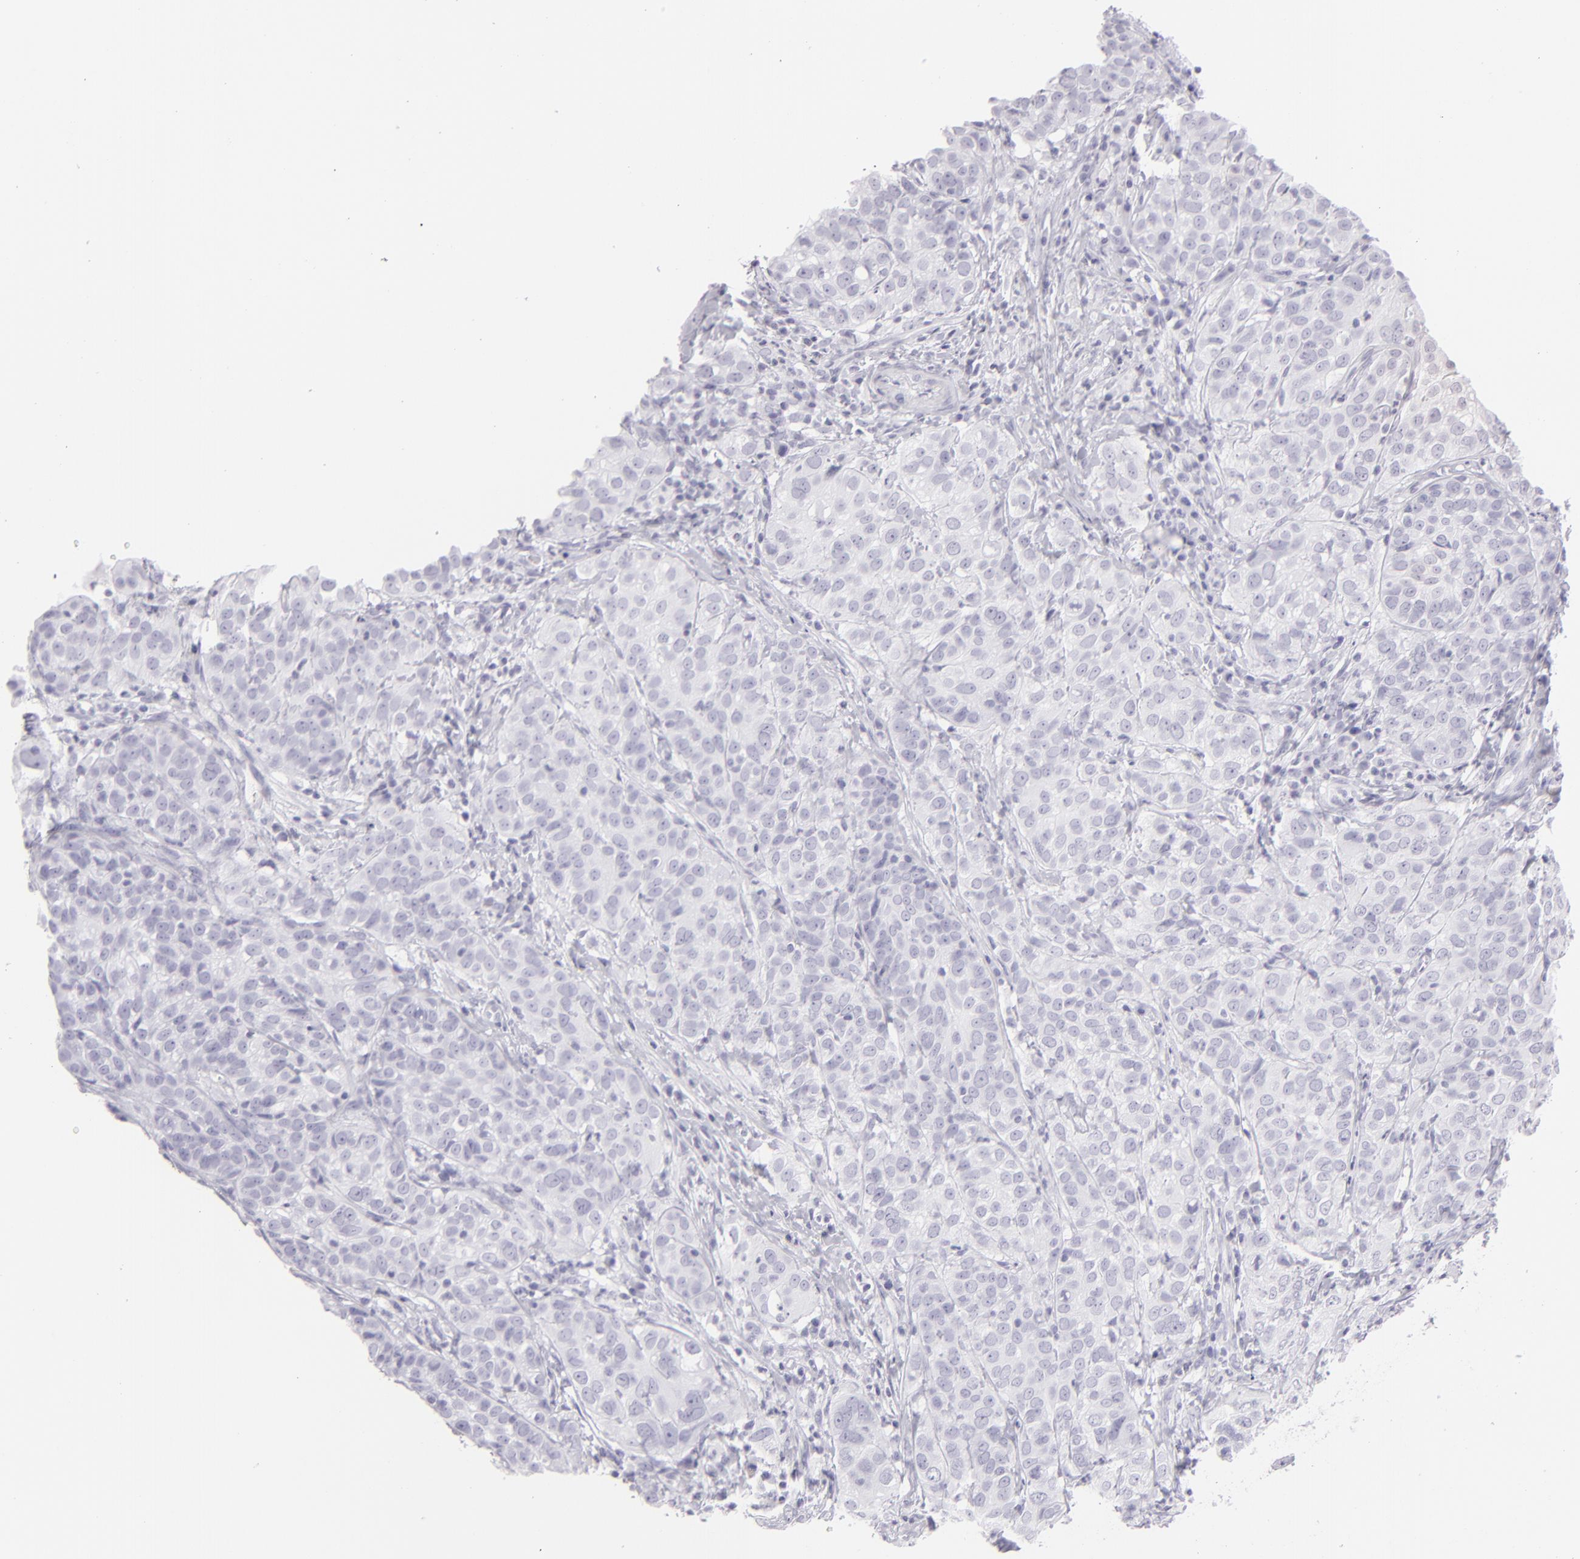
{"staining": {"intensity": "negative", "quantity": "none", "location": "none"}, "tissue": "cervical cancer", "cell_type": "Tumor cells", "image_type": "cancer", "snomed": [{"axis": "morphology", "description": "Squamous cell carcinoma, NOS"}, {"axis": "topography", "description": "Cervix"}], "caption": "Immunohistochemistry image of neoplastic tissue: human cervical cancer stained with DAB (3,3'-diaminobenzidine) displays no significant protein positivity in tumor cells.", "gene": "FLG", "patient": {"sex": "female", "age": 38}}